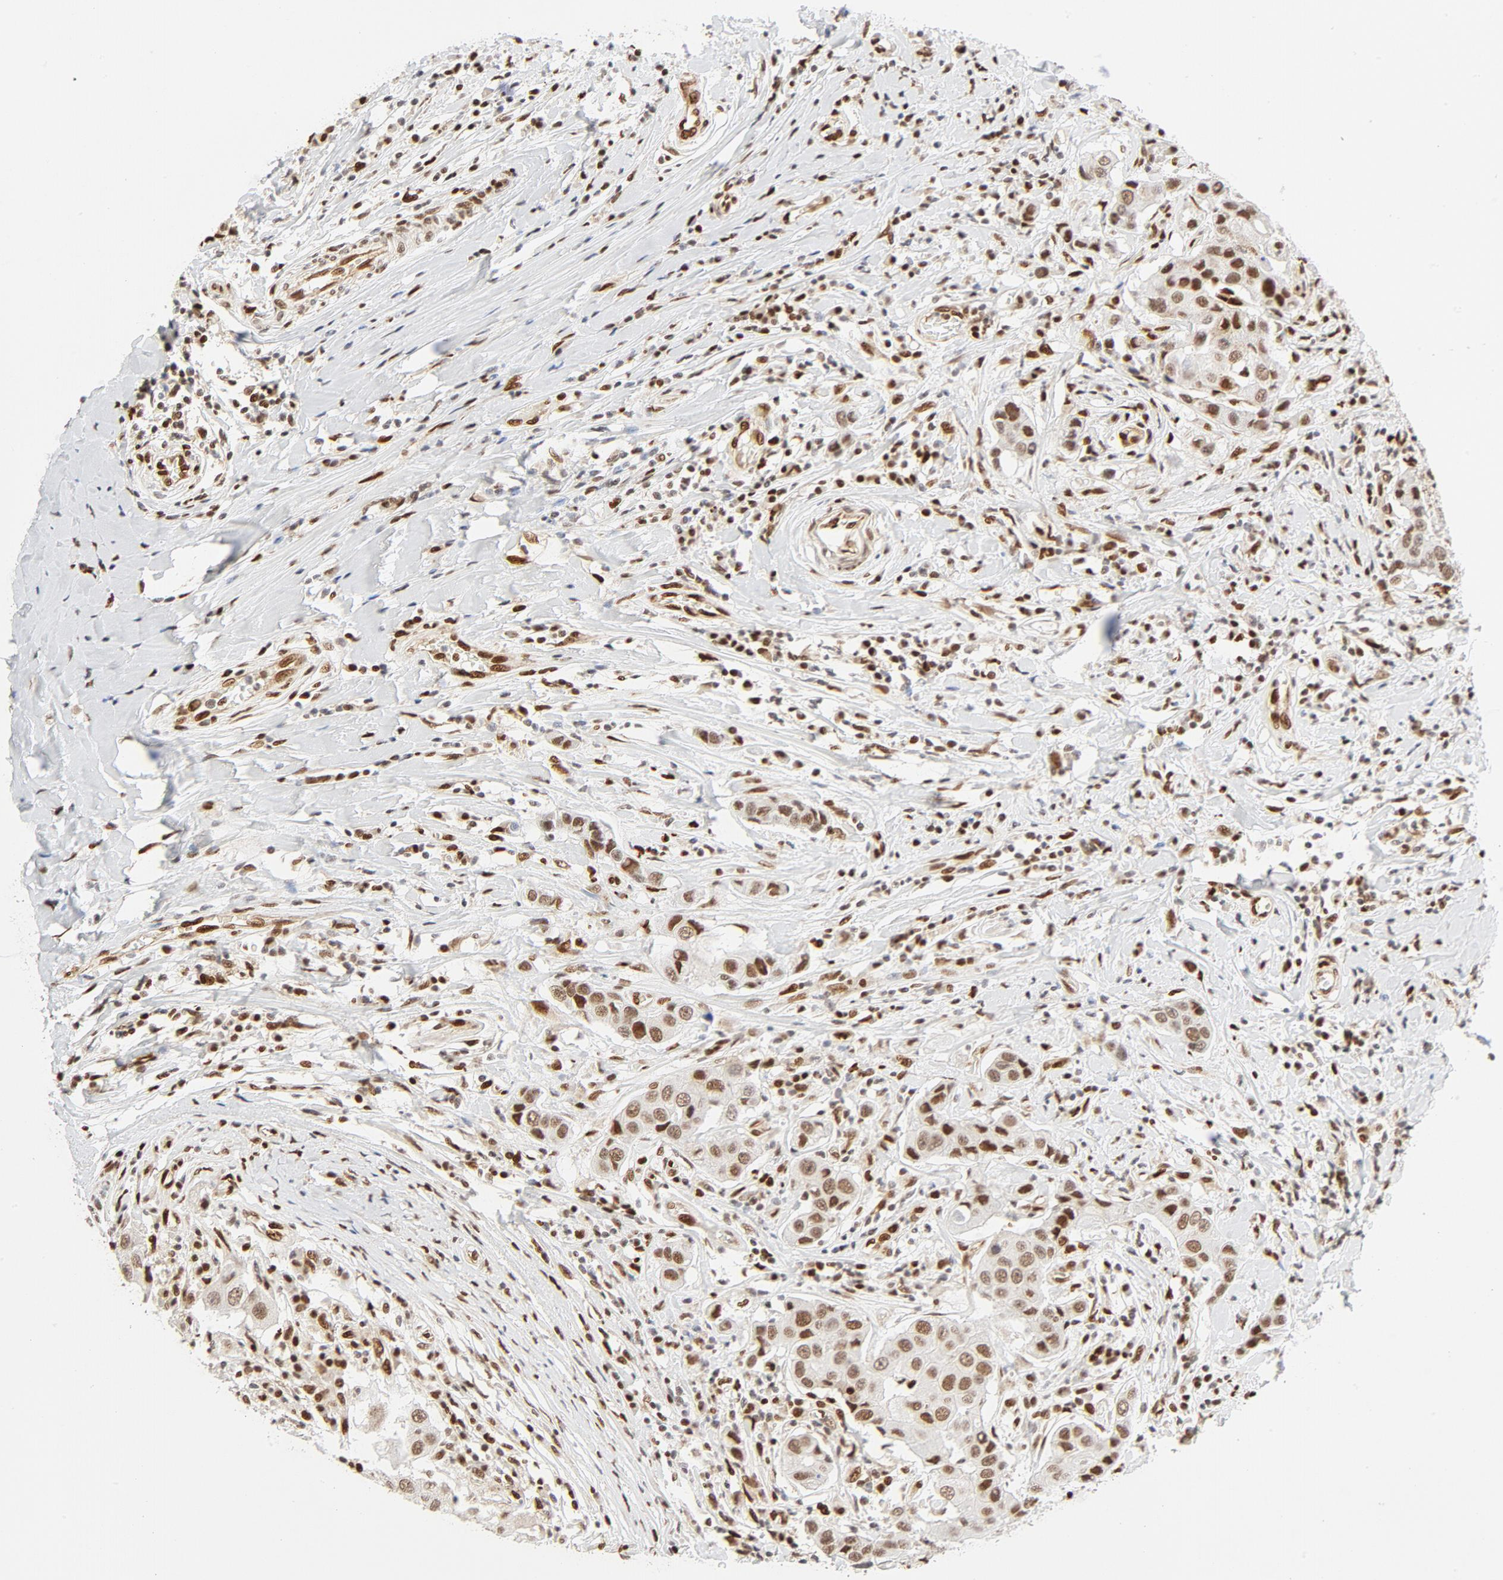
{"staining": {"intensity": "moderate", "quantity": ">75%", "location": "nuclear"}, "tissue": "breast cancer", "cell_type": "Tumor cells", "image_type": "cancer", "snomed": [{"axis": "morphology", "description": "Duct carcinoma"}, {"axis": "topography", "description": "Breast"}], "caption": "Brown immunohistochemical staining in human intraductal carcinoma (breast) exhibits moderate nuclear positivity in approximately >75% of tumor cells.", "gene": "MEF2A", "patient": {"sex": "female", "age": 27}}